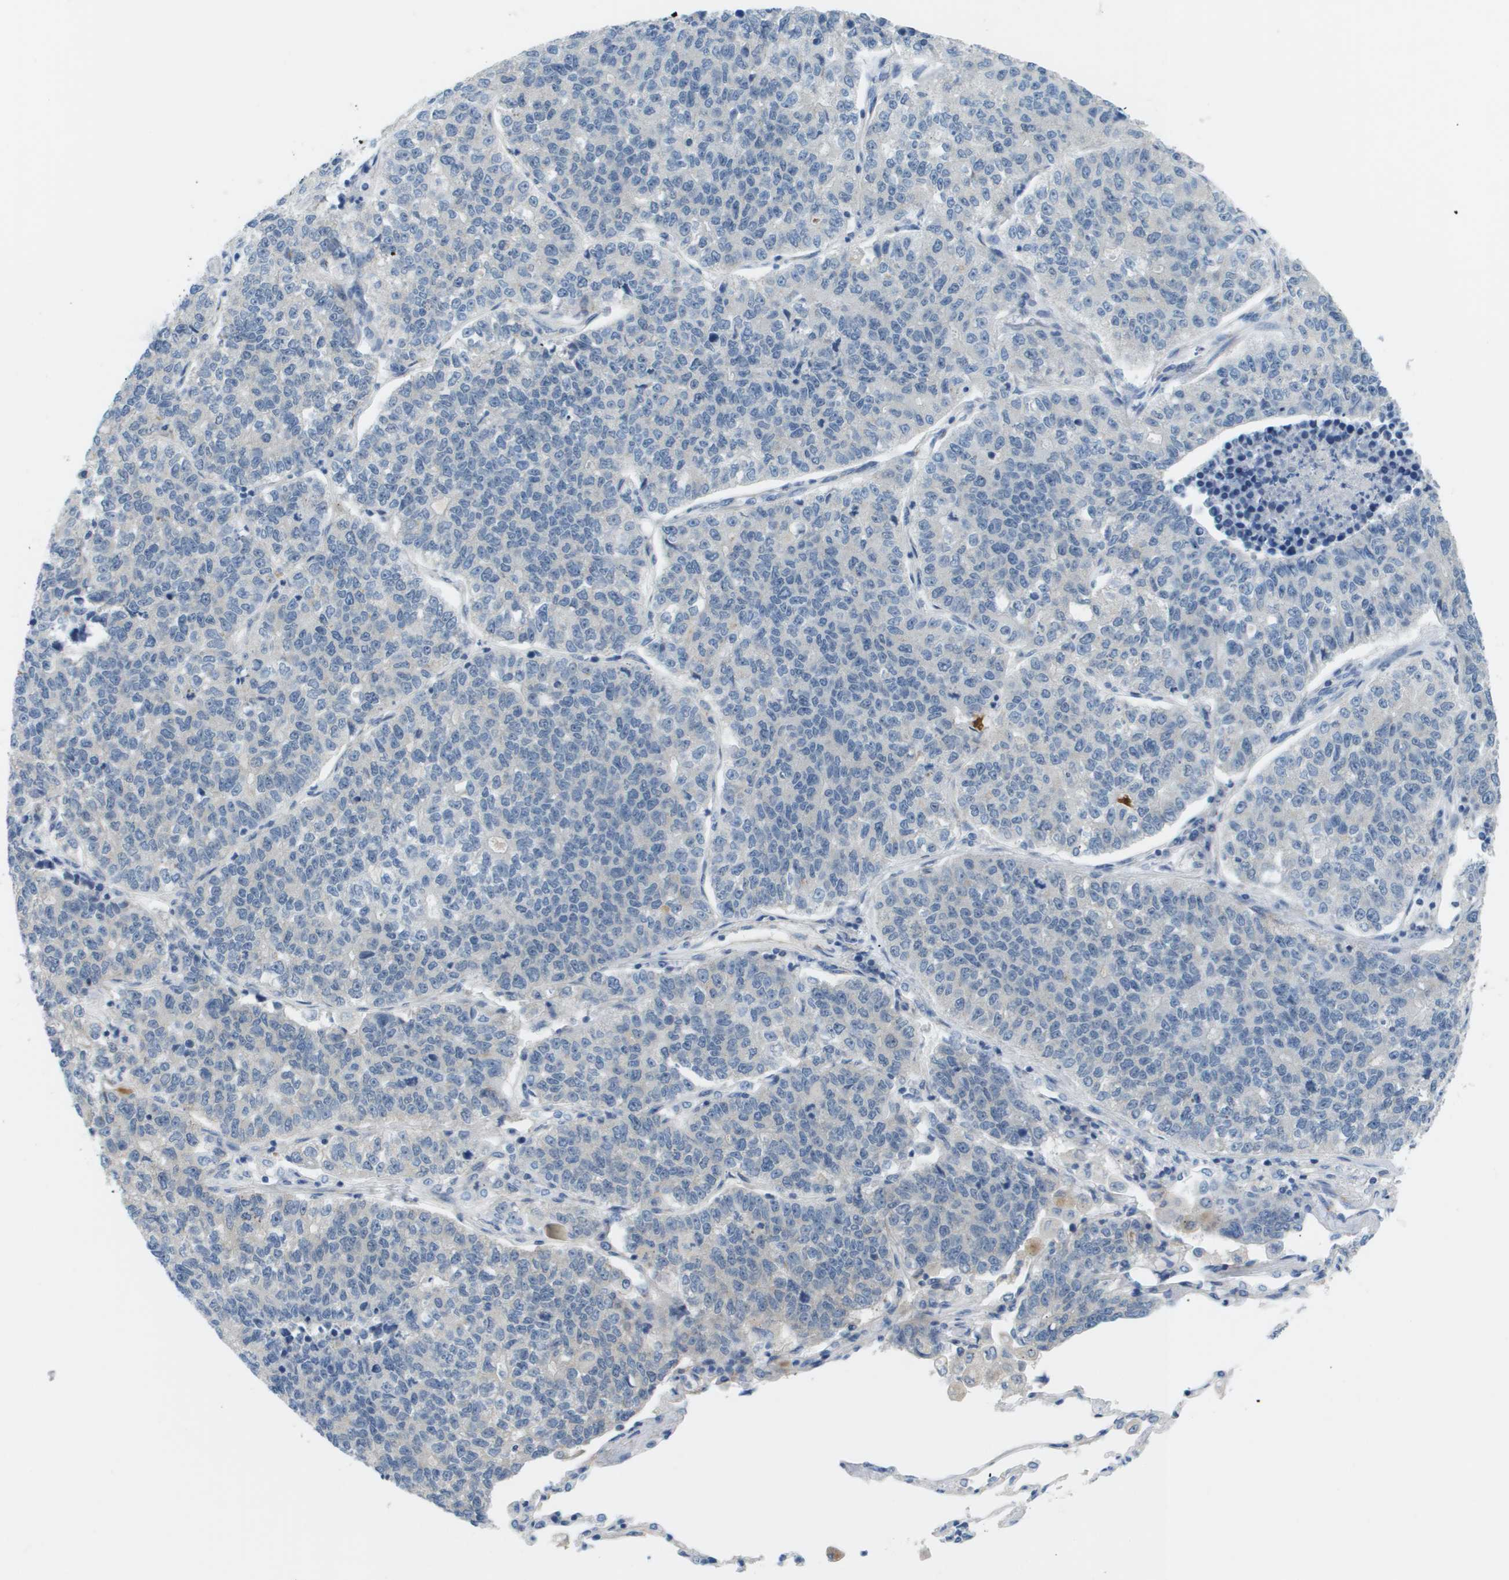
{"staining": {"intensity": "negative", "quantity": "none", "location": "none"}, "tissue": "lung cancer", "cell_type": "Tumor cells", "image_type": "cancer", "snomed": [{"axis": "morphology", "description": "Adenocarcinoma, NOS"}, {"axis": "topography", "description": "Lung"}], "caption": "A photomicrograph of human lung adenocarcinoma is negative for staining in tumor cells.", "gene": "OTUD5", "patient": {"sex": "male", "age": 49}}